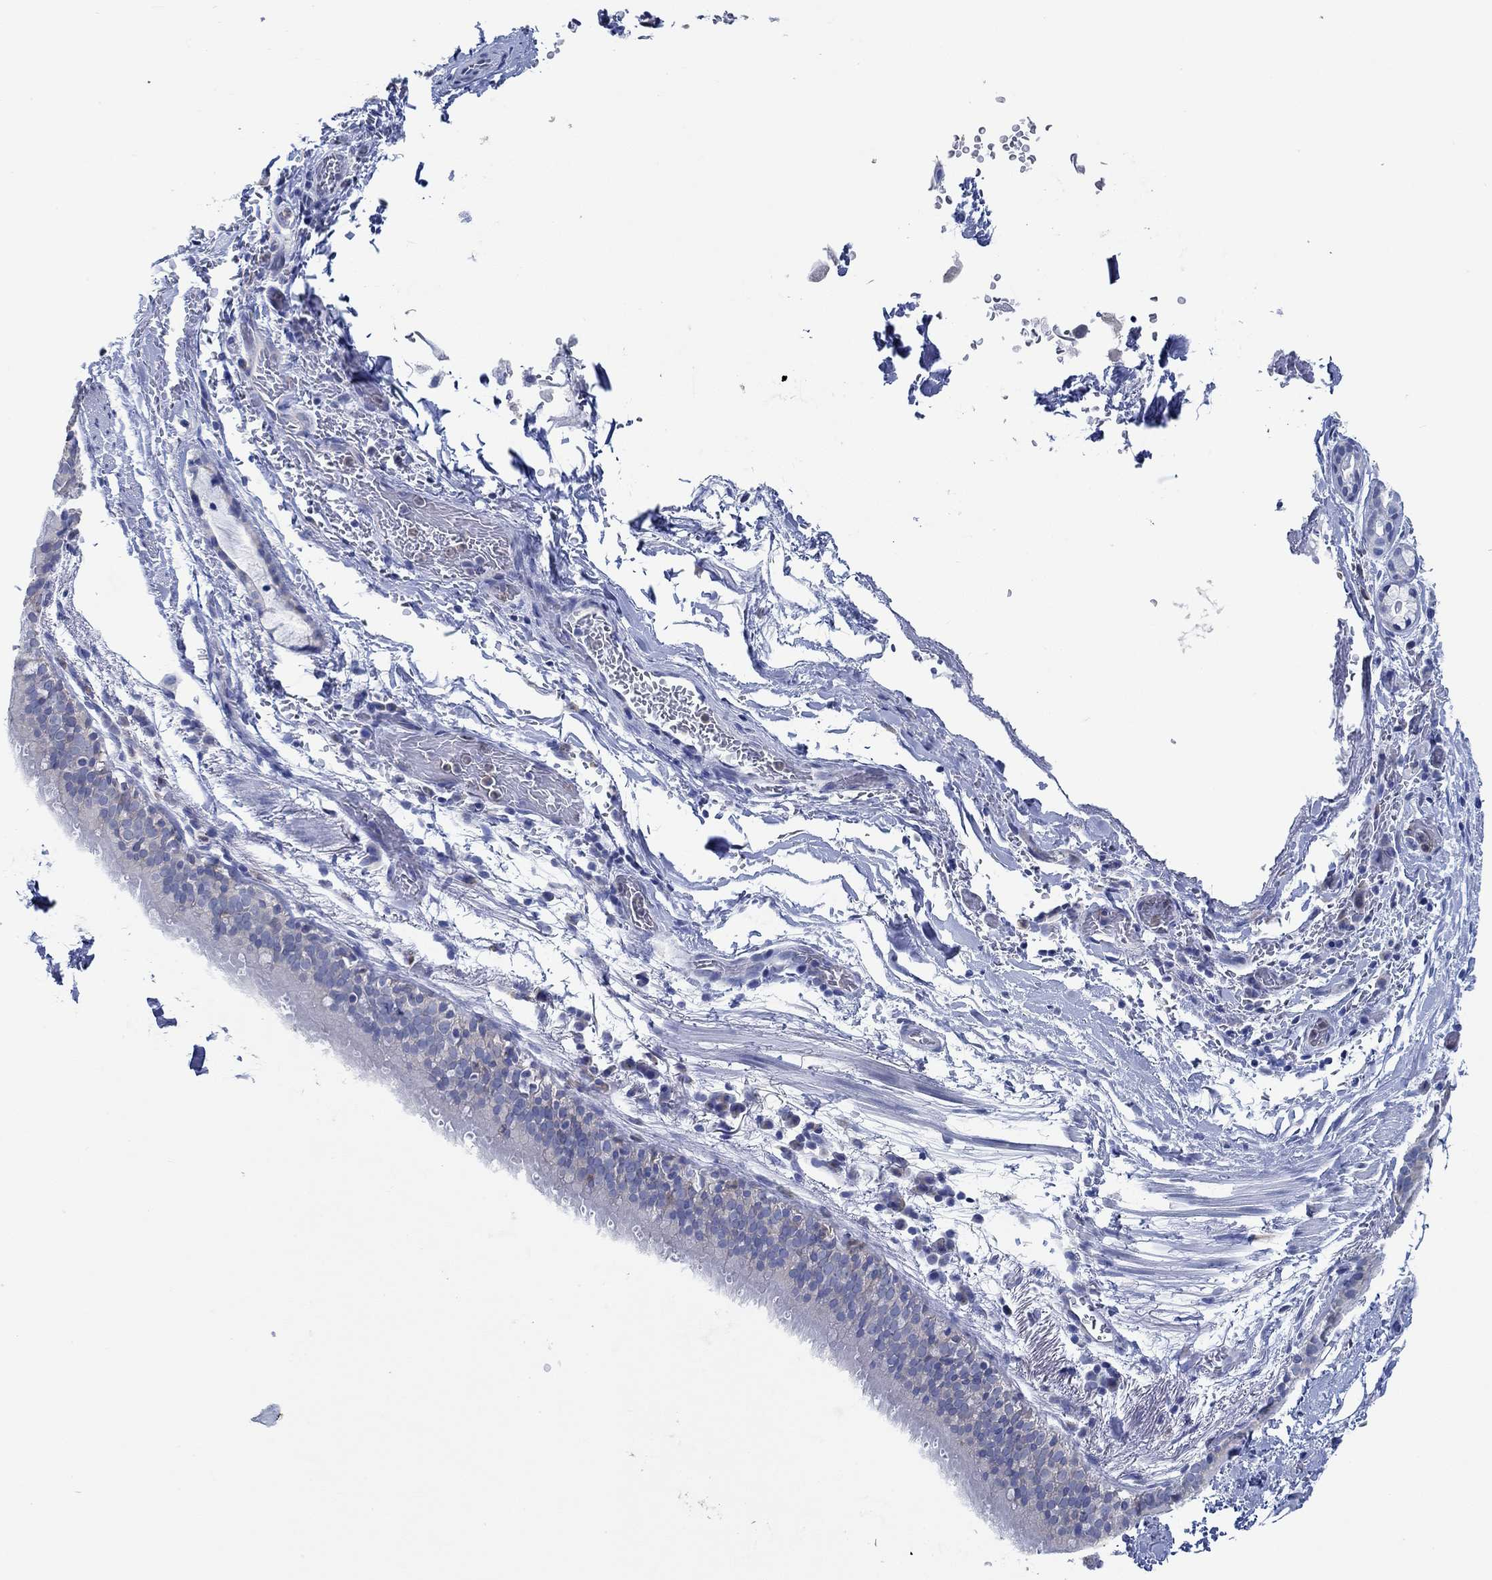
{"staining": {"intensity": "negative", "quantity": "none", "location": "none"}, "tissue": "bronchus", "cell_type": "Respiratory epithelial cells", "image_type": "normal", "snomed": [{"axis": "morphology", "description": "Normal tissue, NOS"}, {"axis": "morphology", "description": "Squamous cell carcinoma, NOS"}, {"axis": "topography", "description": "Bronchus"}, {"axis": "topography", "description": "Lung"}], "caption": "There is no significant staining in respiratory epithelial cells of bronchus. The staining was performed using DAB to visualize the protein expression in brown, while the nuclei were stained in blue with hematoxylin (Magnification: 20x).", "gene": "ZNF671", "patient": {"sex": "male", "age": 69}}